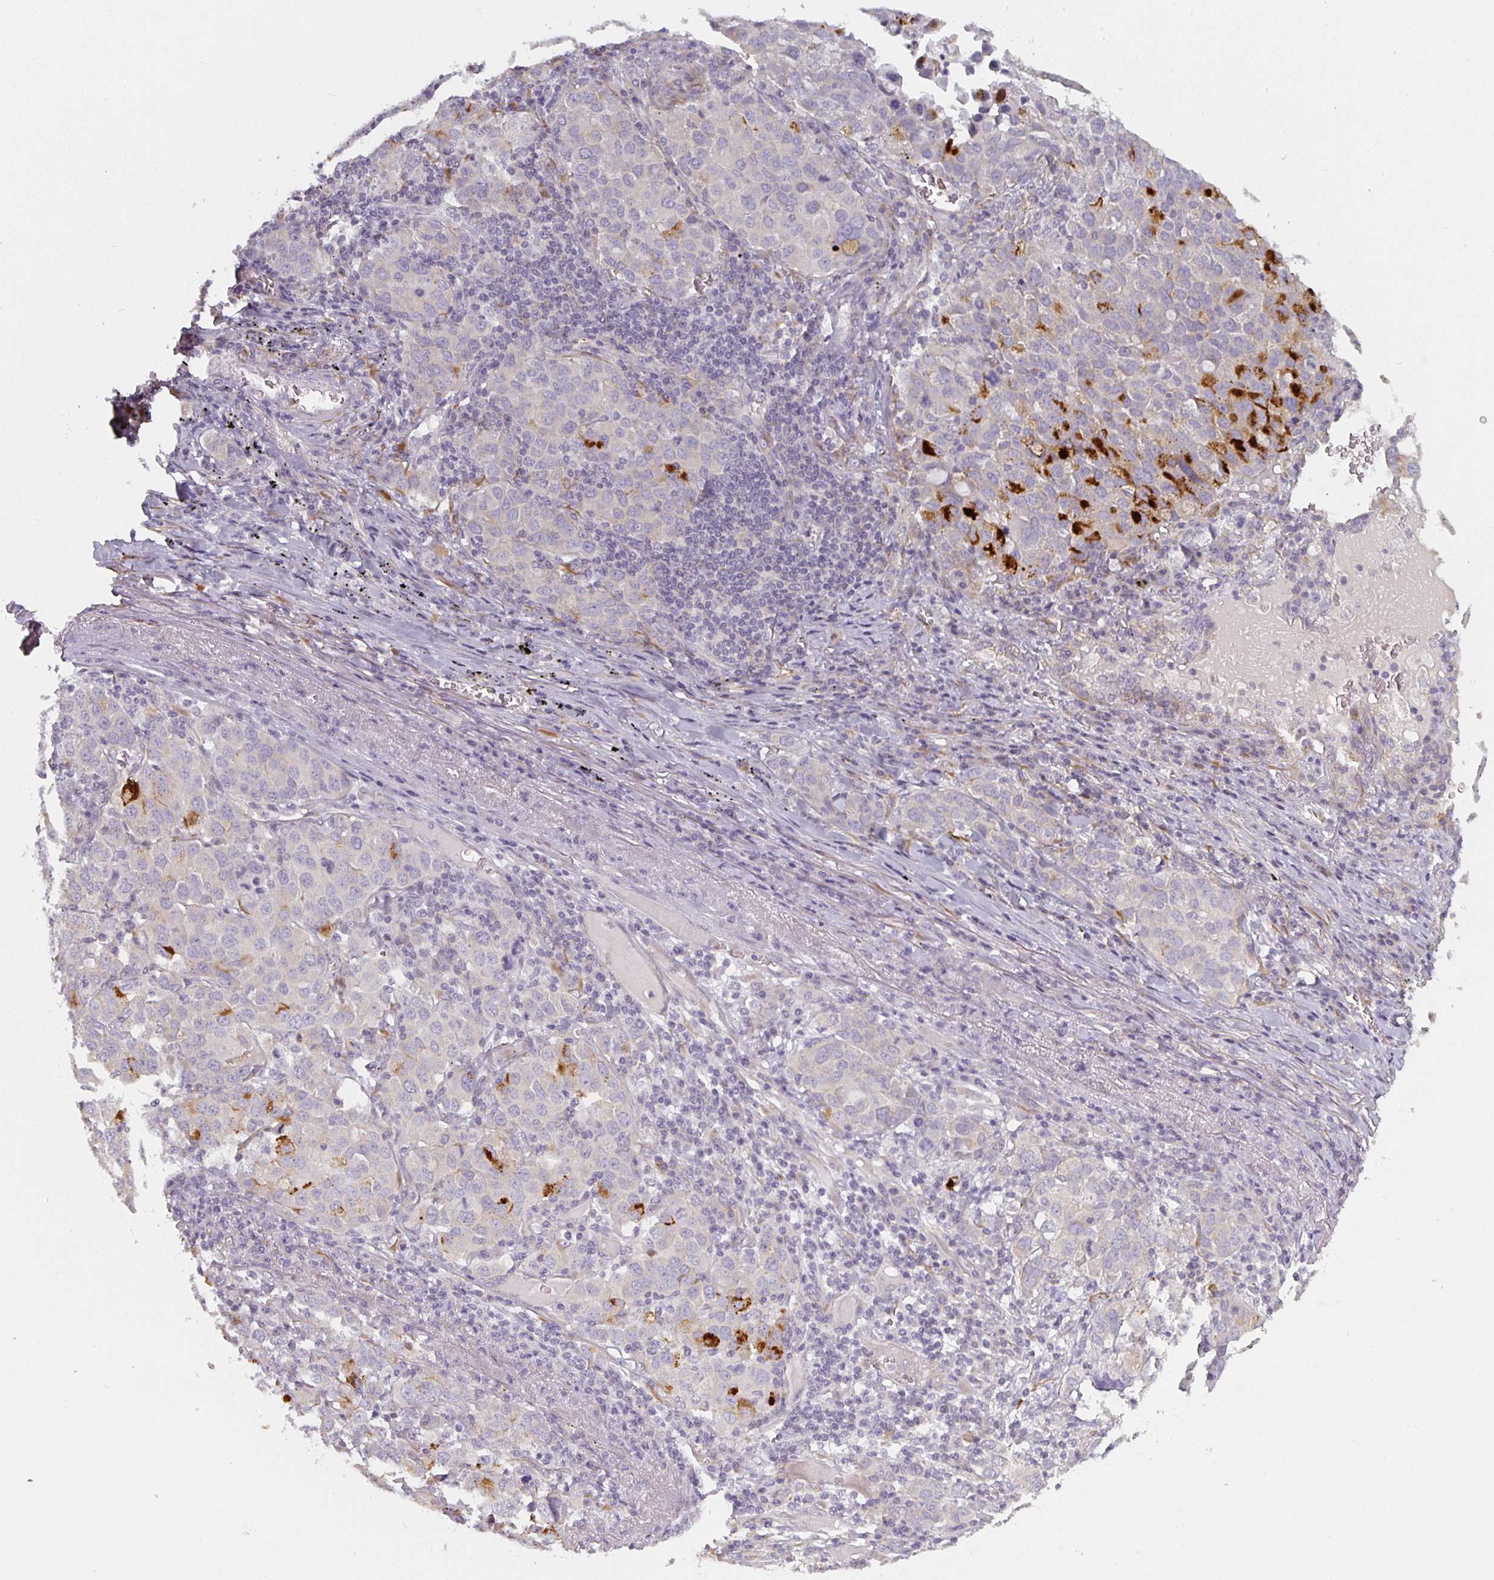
{"staining": {"intensity": "strong", "quantity": "<25%", "location": "cytoplasmic/membranous"}, "tissue": "lung cancer", "cell_type": "Tumor cells", "image_type": "cancer", "snomed": [{"axis": "morphology", "description": "Adenocarcinoma, NOS"}, {"axis": "morphology", "description": "Adenocarcinoma, metastatic, NOS"}, {"axis": "topography", "description": "Lymph node"}, {"axis": "topography", "description": "Lung"}], "caption": "Immunohistochemistry photomicrograph of human lung cancer stained for a protein (brown), which shows medium levels of strong cytoplasmic/membranous expression in about <25% of tumor cells.", "gene": "CTHRC1", "patient": {"sex": "female", "age": 65}}